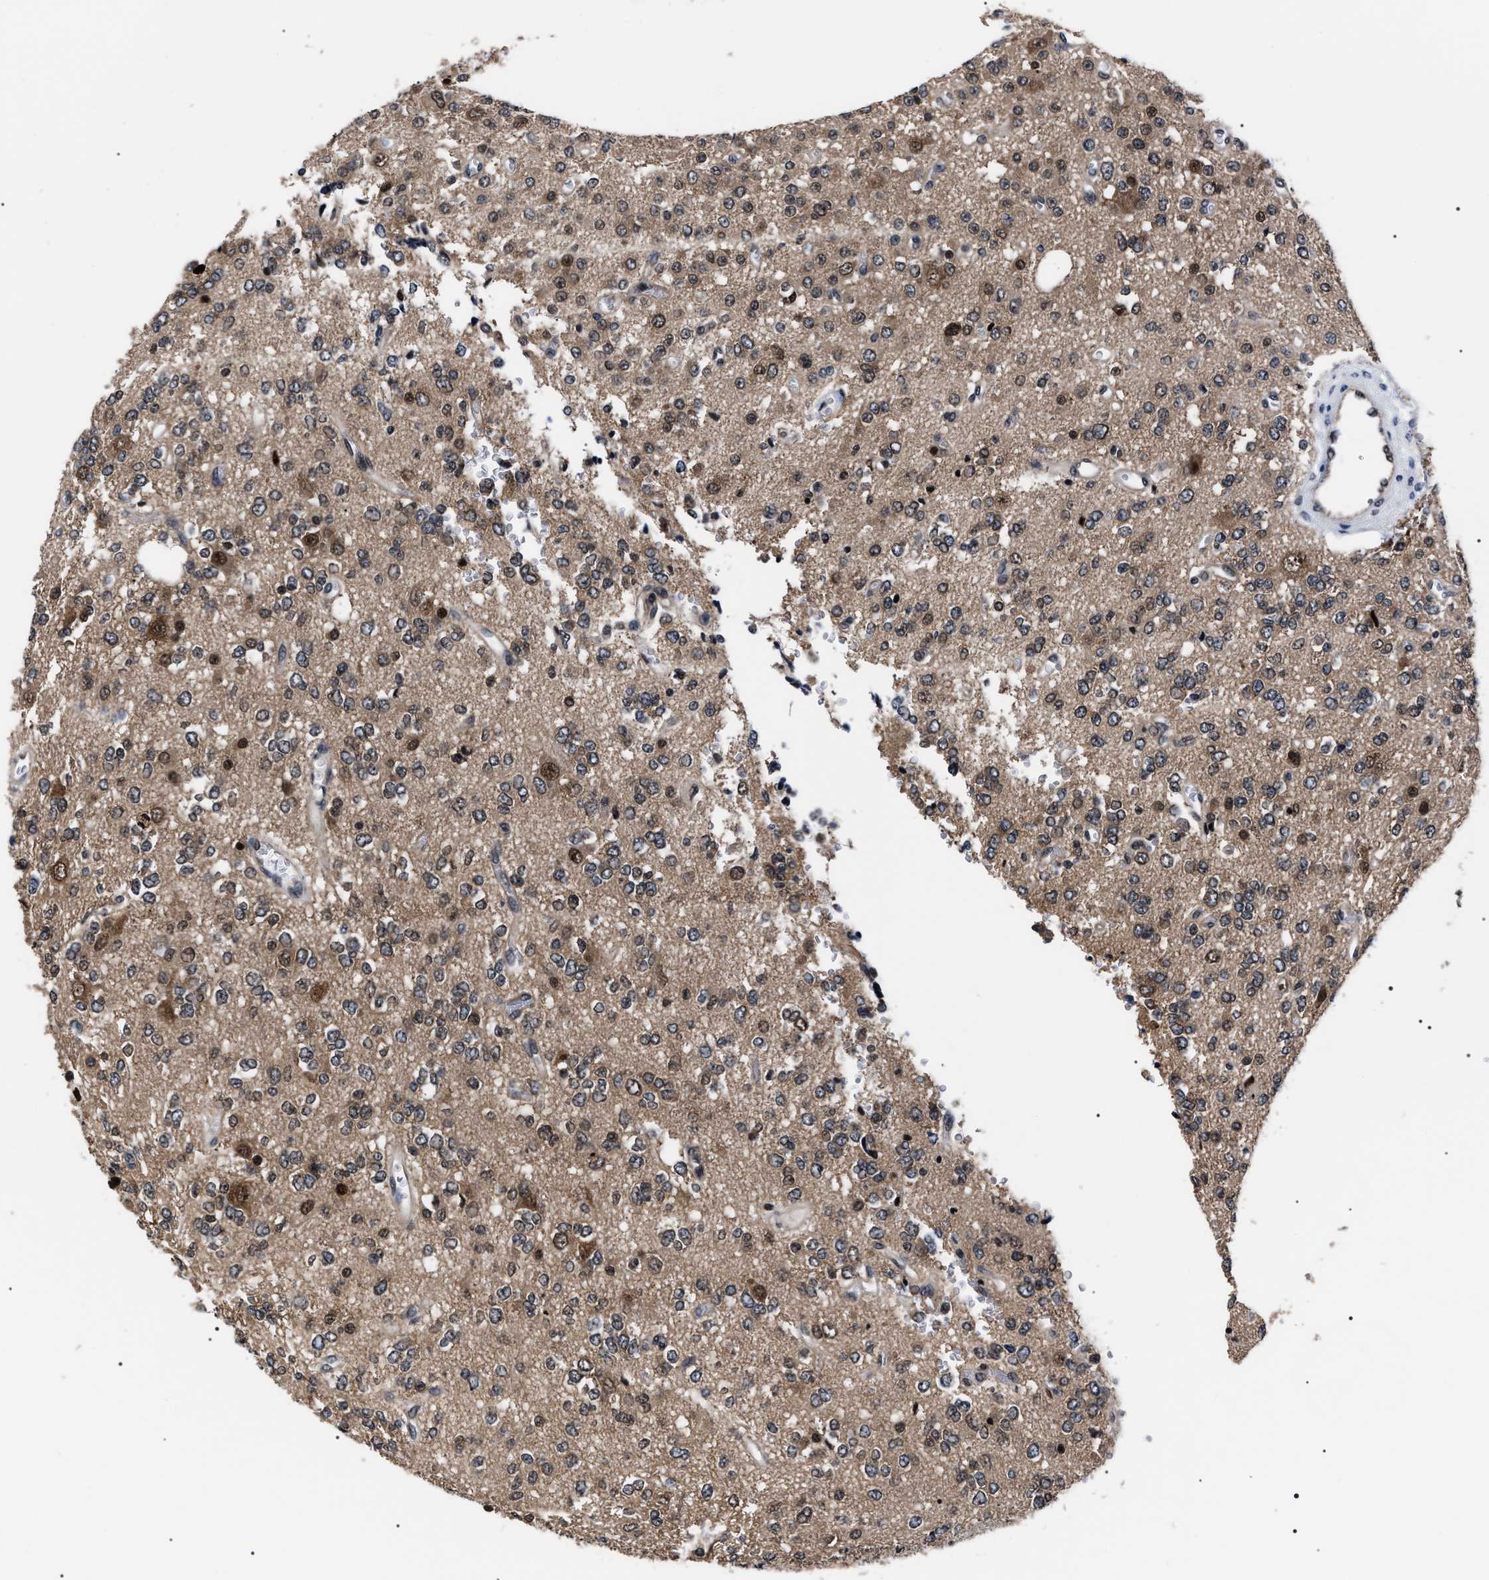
{"staining": {"intensity": "weak", "quantity": "25%-75%", "location": "cytoplasmic/membranous,nuclear"}, "tissue": "glioma", "cell_type": "Tumor cells", "image_type": "cancer", "snomed": [{"axis": "morphology", "description": "Glioma, malignant, Low grade"}, {"axis": "topography", "description": "Brain"}], "caption": "The histopathology image shows staining of low-grade glioma (malignant), revealing weak cytoplasmic/membranous and nuclear protein positivity (brown color) within tumor cells.", "gene": "CSNK2A1", "patient": {"sex": "male", "age": 38}}